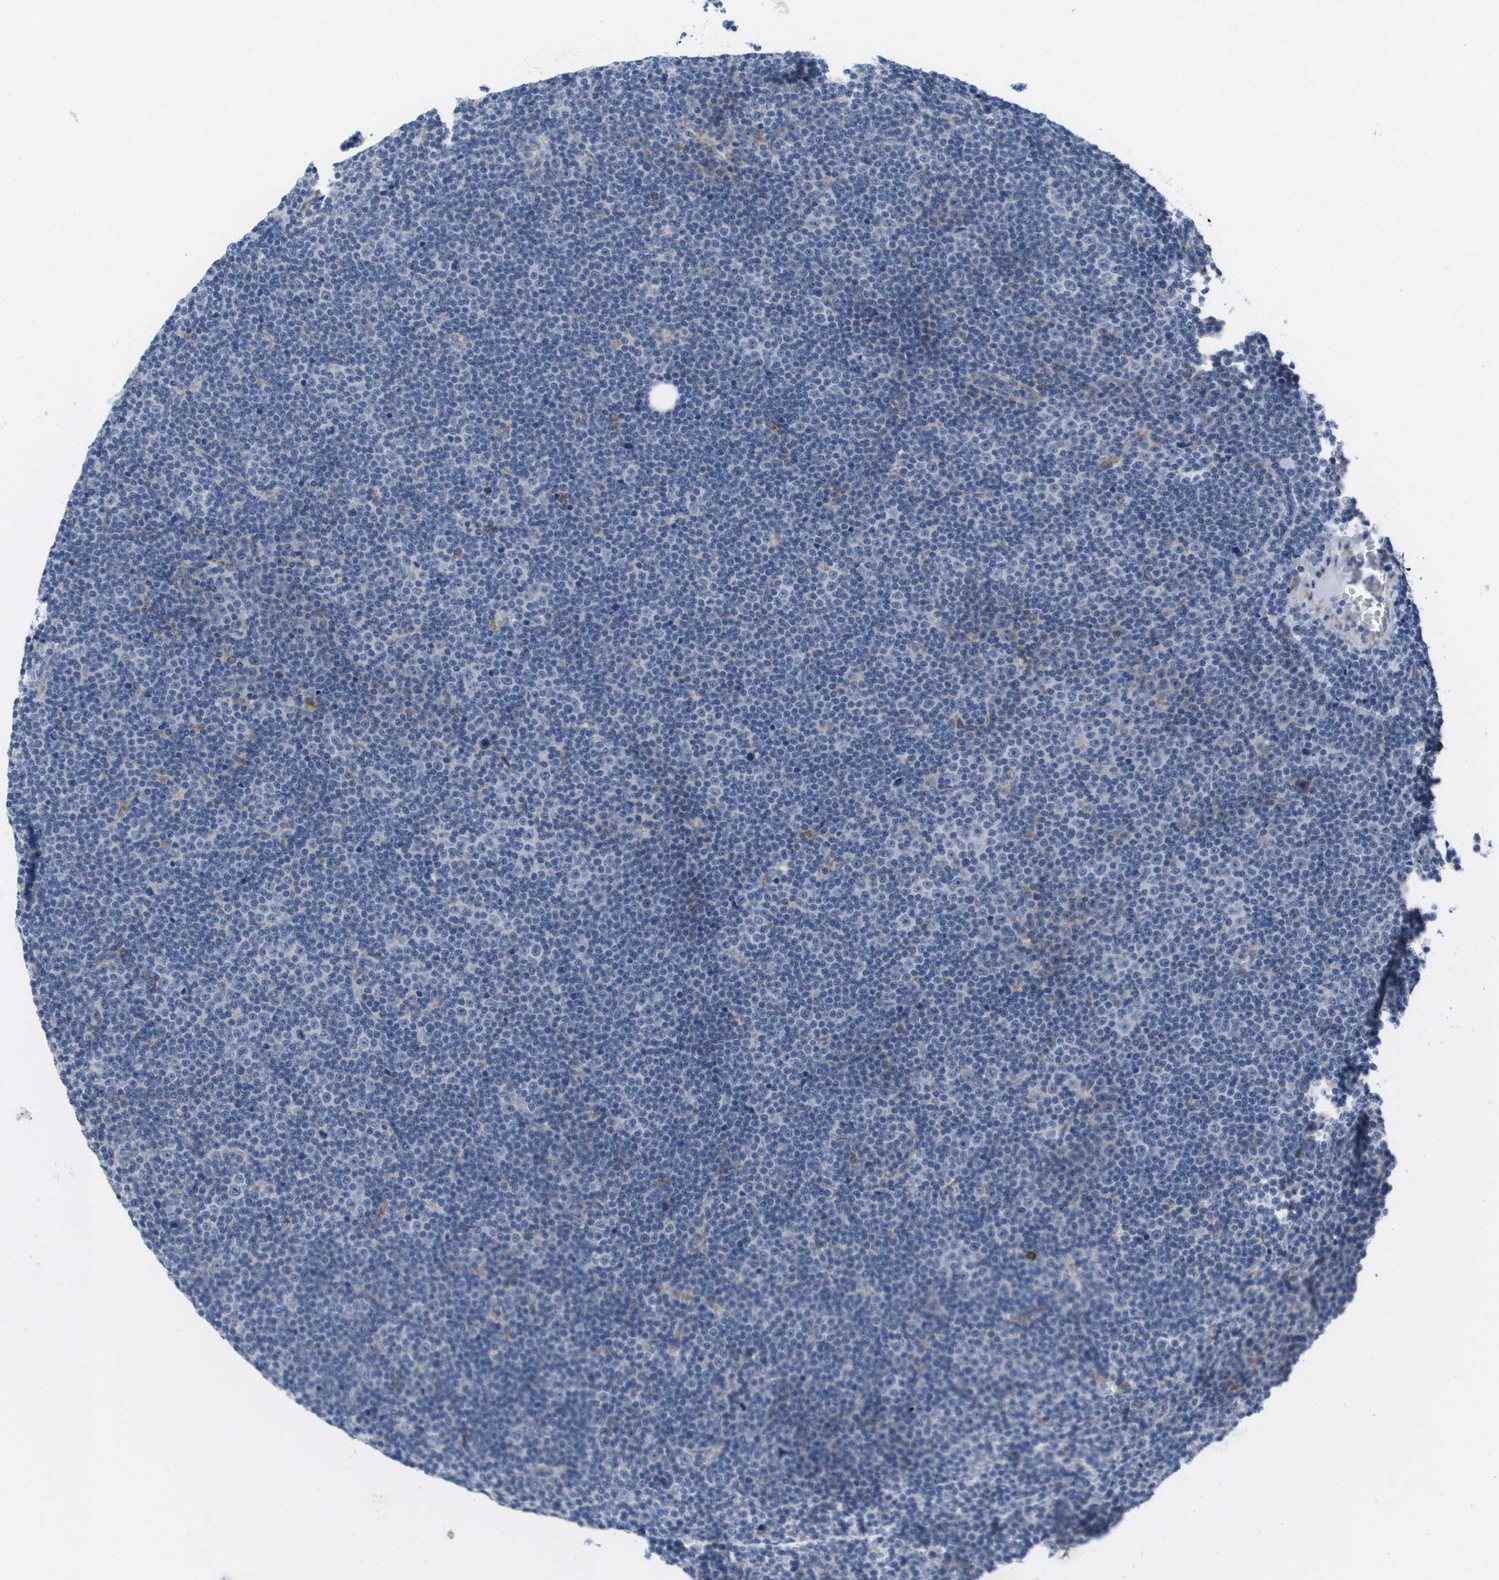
{"staining": {"intensity": "negative", "quantity": "none", "location": "none"}, "tissue": "lymphoma", "cell_type": "Tumor cells", "image_type": "cancer", "snomed": [{"axis": "morphology", "description": "Malignant lymphoma, non-Hodgkin's type, Low grade"}, {"axis": "topography", "description": "Lymph node"}], "caption": "Lymphoma stained for a protein using immunohistochemistry (IHC) shows no positivity tumor cells.", "gene": "CD3G", "patient": {"sex": "female", "age": 67}}